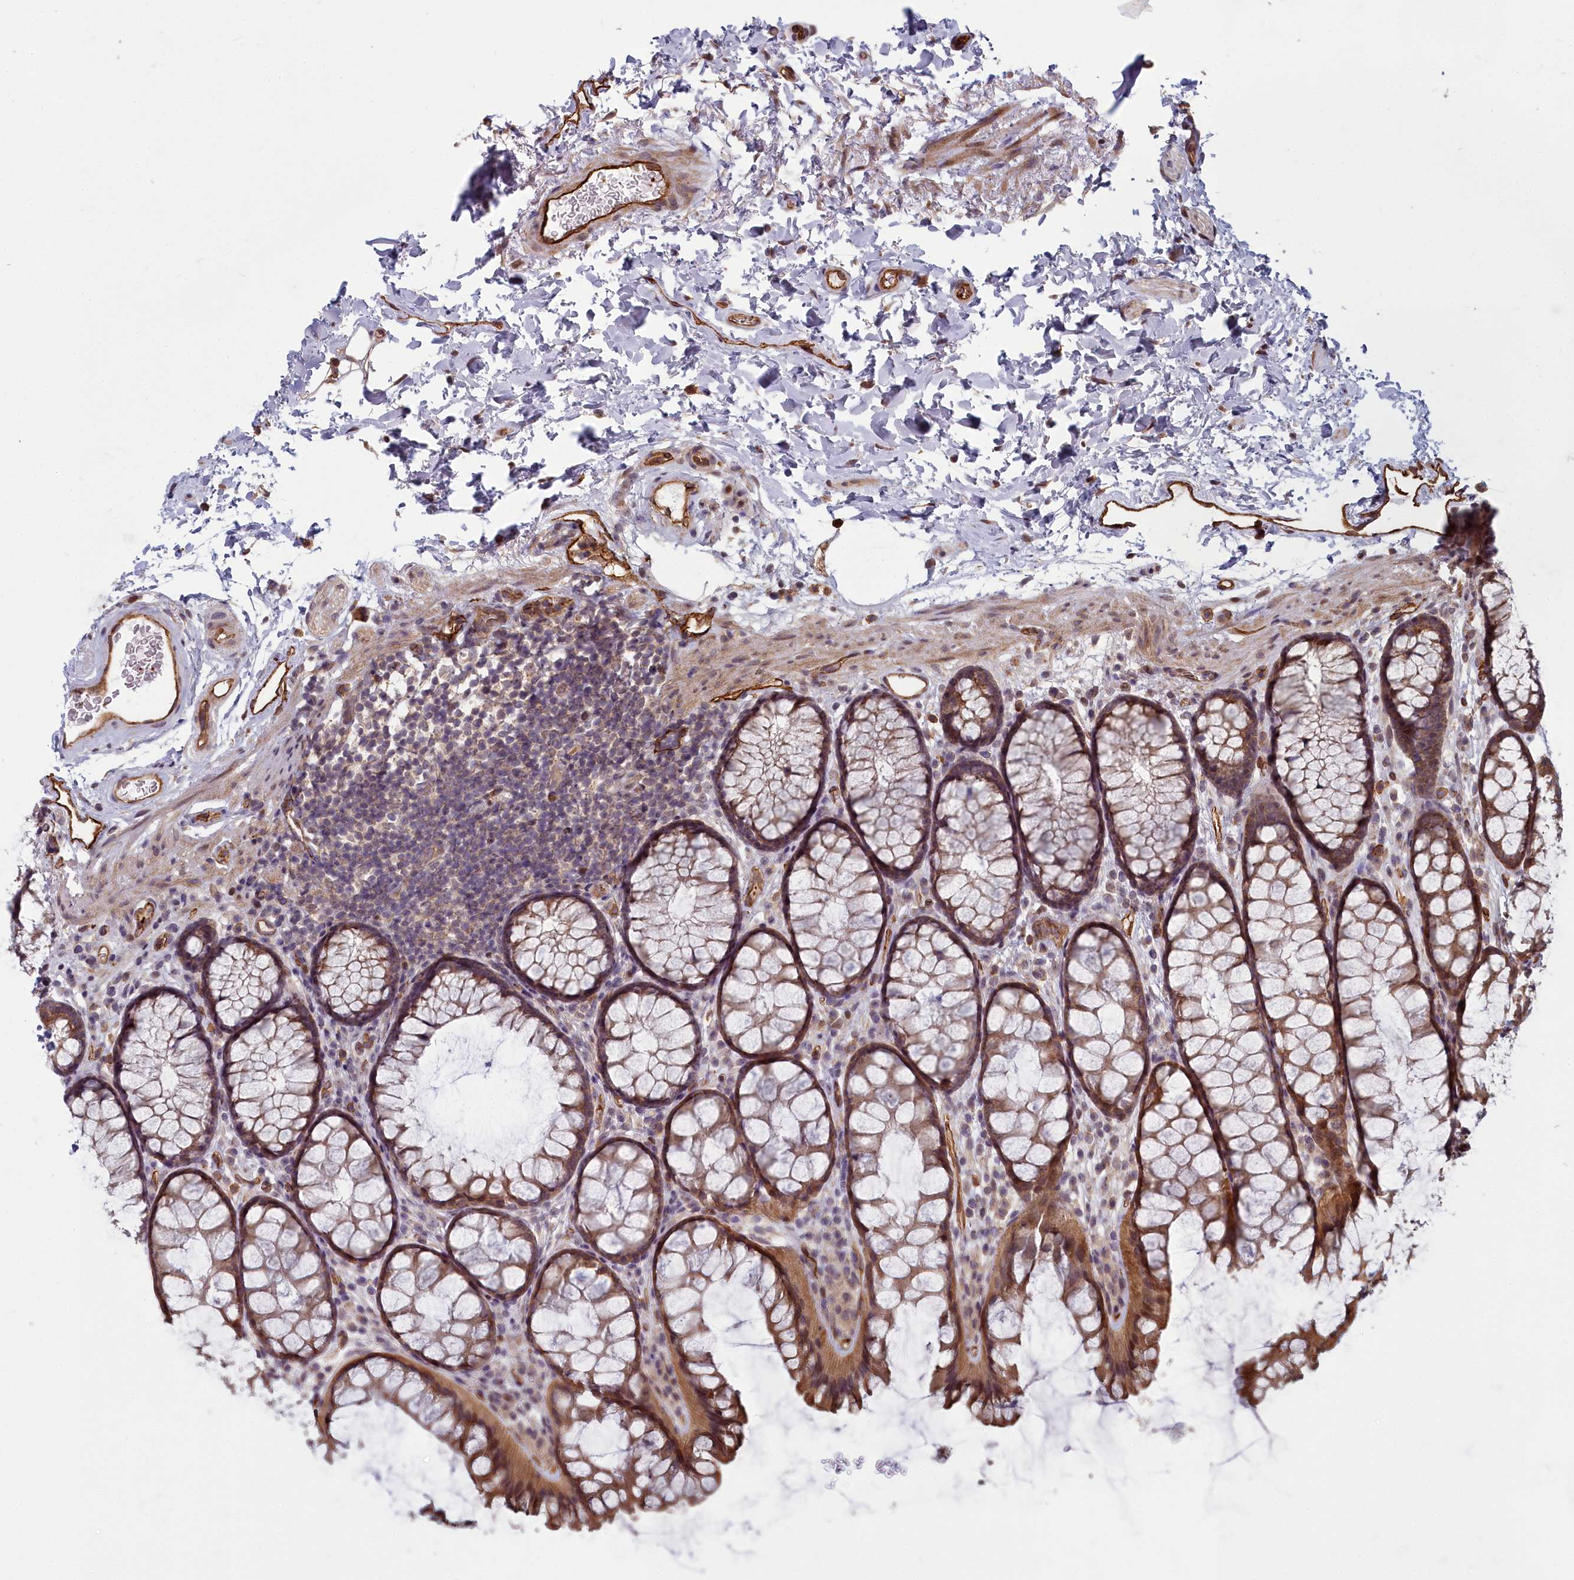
{"staining": {"intensity": "strong", "quantity": ">75%", "location": "cytoplasmic/membranous"}, "tissue": "colon", "cell_type": "Endothelial cells", "image_type": "normal", "snomed": [{"axis": "morphology", "description": "Normal tissue, NOS"}, {"axis": "topography", "description": "Colon"}], "caption": "Immunohistochemistry staining of benign colon, which demonstrates high levels of strong cytoplasmic/membranous staining in approximately >75% of endothelial cells indicating strong cytoplasmic/membranous protein expression. The staining was performed using DAB (3,3'-diaminobenzidine) (brown) for protein detection and nuclei were counterstained in hematoxylin (blue).", "gene": "TSPYL4", "patient": {"sex": "female", "age": 82}}